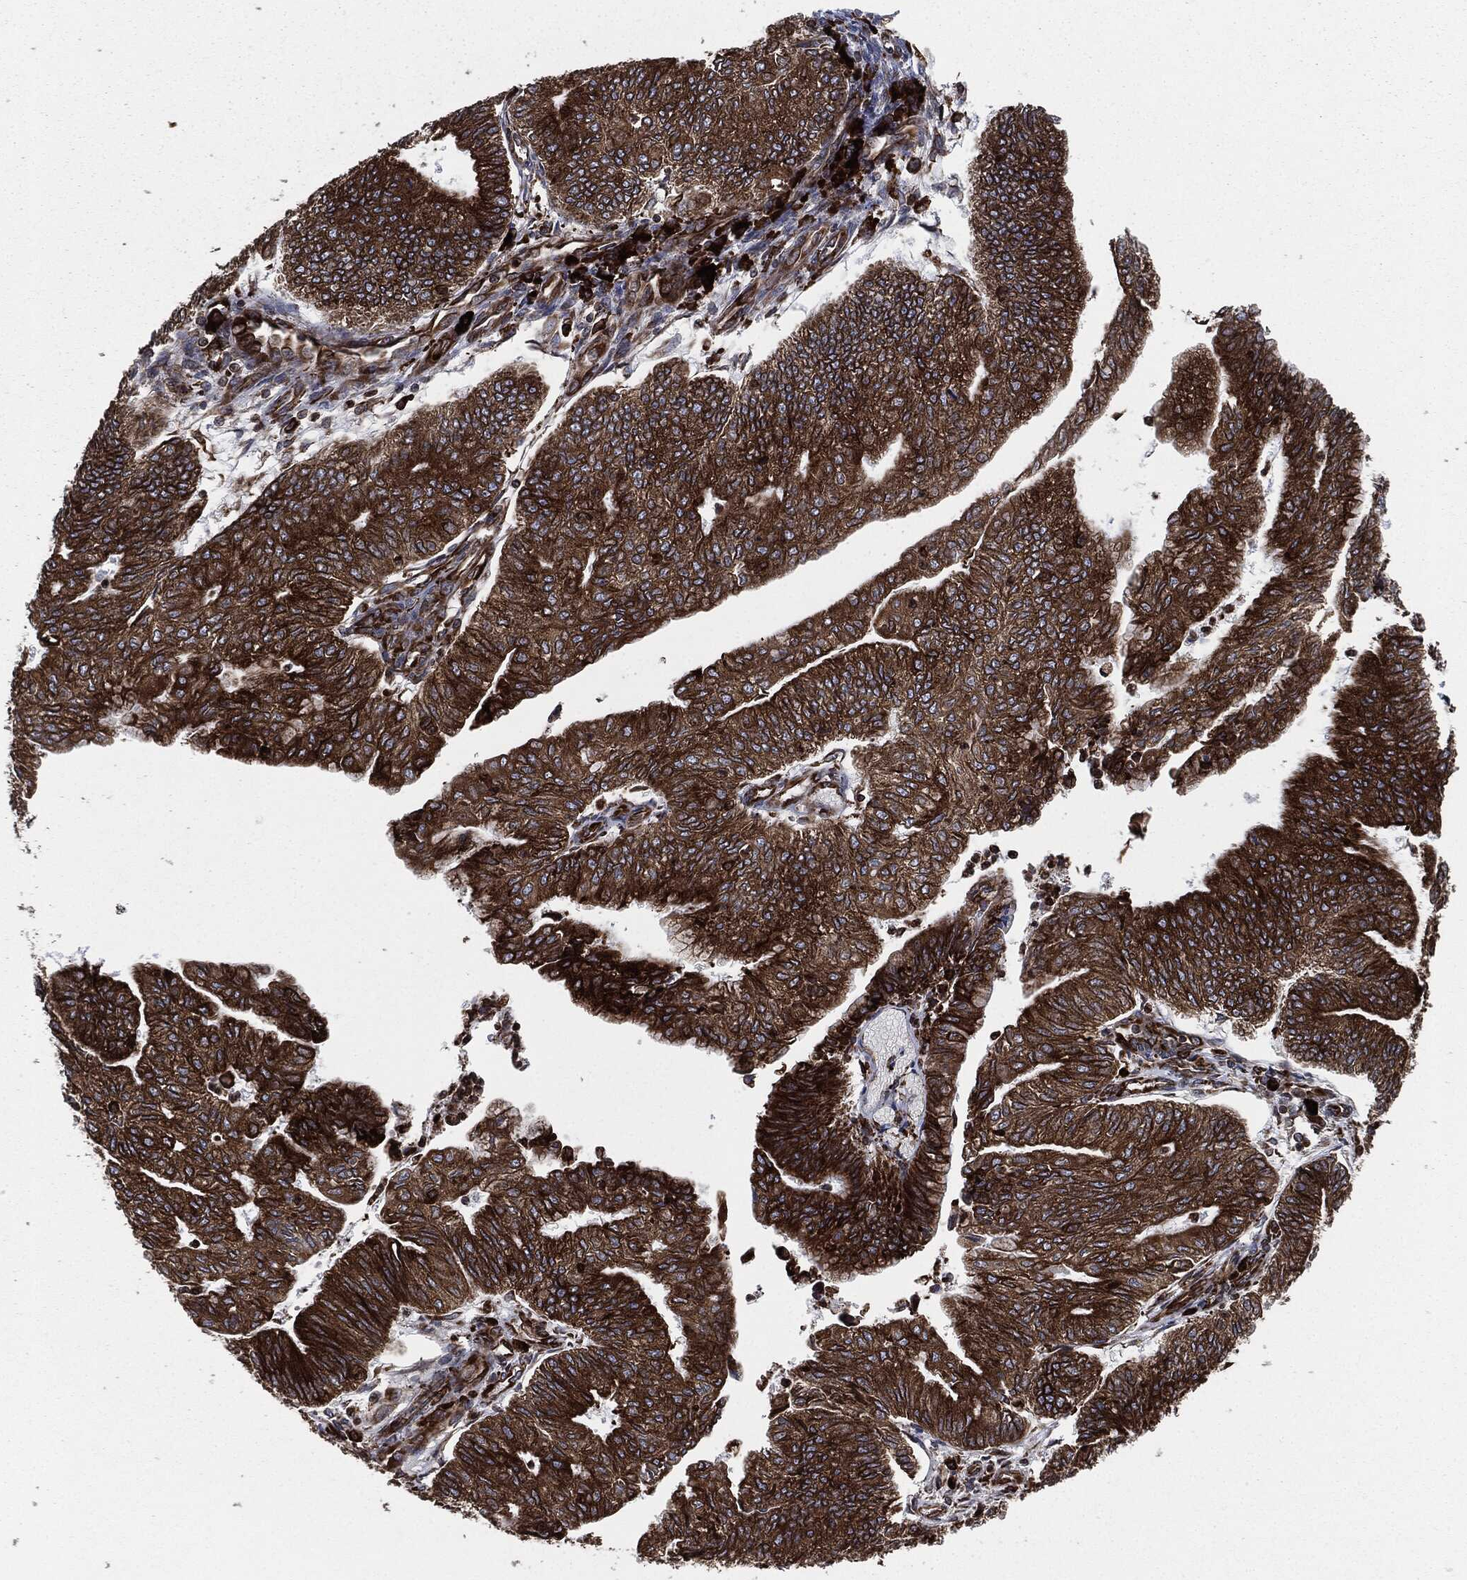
{"staining": {"intensity": "strong", "quantity": ">75%", "location": "cytoplasmic/membranous"}, "tissue": "endometrial cancer", "cell_type": "Tumor cells", "image_type": "cancer", "snomed": [{"axis": "morphology", "description": "Adenocarcinoma, NOS"}, {"axis": "topography", "description": "Endometrium"}], "caption": "An immunohistochemistry (IHC) image of tumor tissue is shown. Protein staining in brown shows strong cytoplasmic/membranous positivity in endometrial cancer (adenocarcinoma) within tumor cells.", "gene": "CALR", "patient": {"sex": "female", "age": 59}}